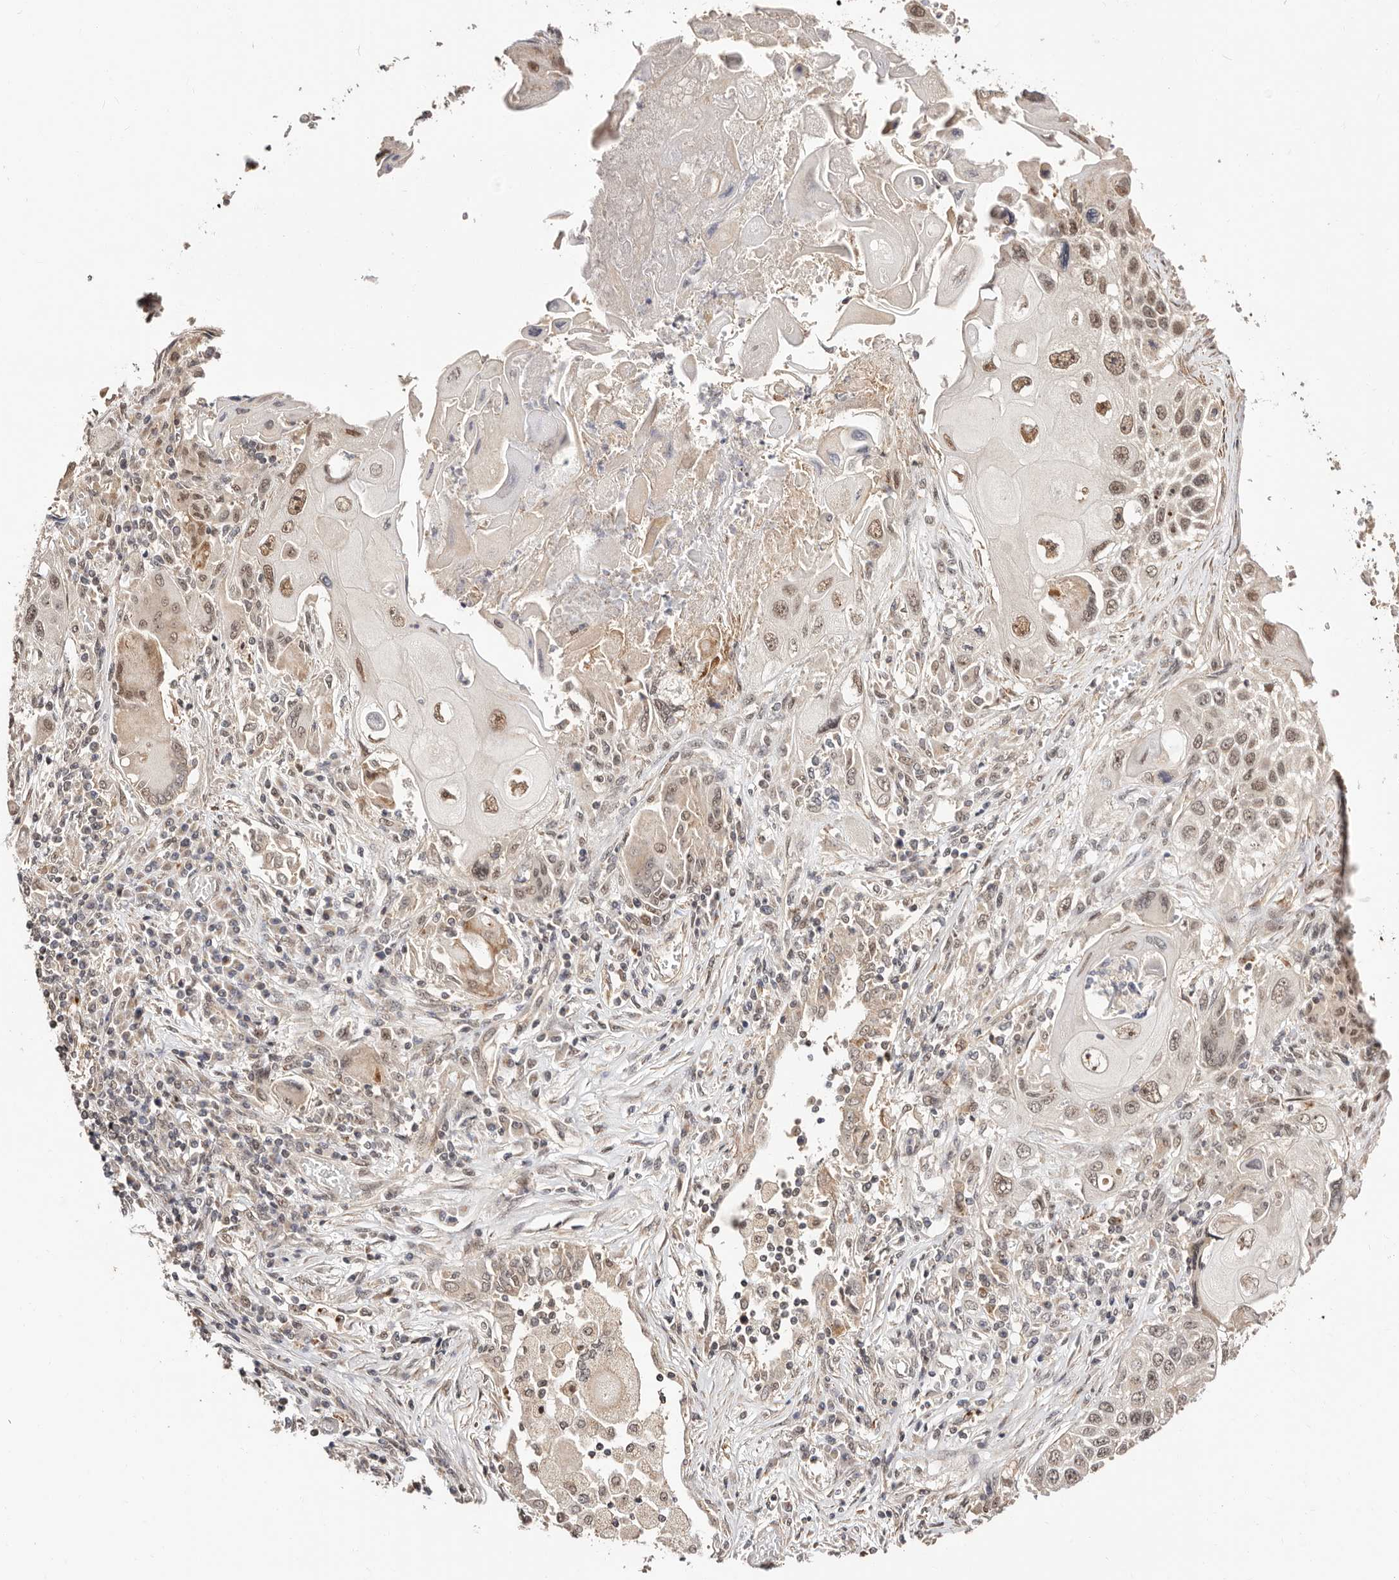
{"staining": {"intensity": "moderate", "quantity": "<25%", "location": "nuclear"}, "tissue": "lung cancer", "cell_type": "Tumor cells", "image_type": "cancer", "snomed": [{"axis": "morphology", "description": "Squamous cell carcinoma, NOS"}, {"axis": "topography", "description": "Lung"}], "caption": "There is low levels of moderate nuclear staining in tumor cells of lung squamous cell carcinoma, as demonstrated by immunohistochemical staining (brown color).", "gene": "CTNNBL1", "patient": {"sex": "male", "age": 61}}